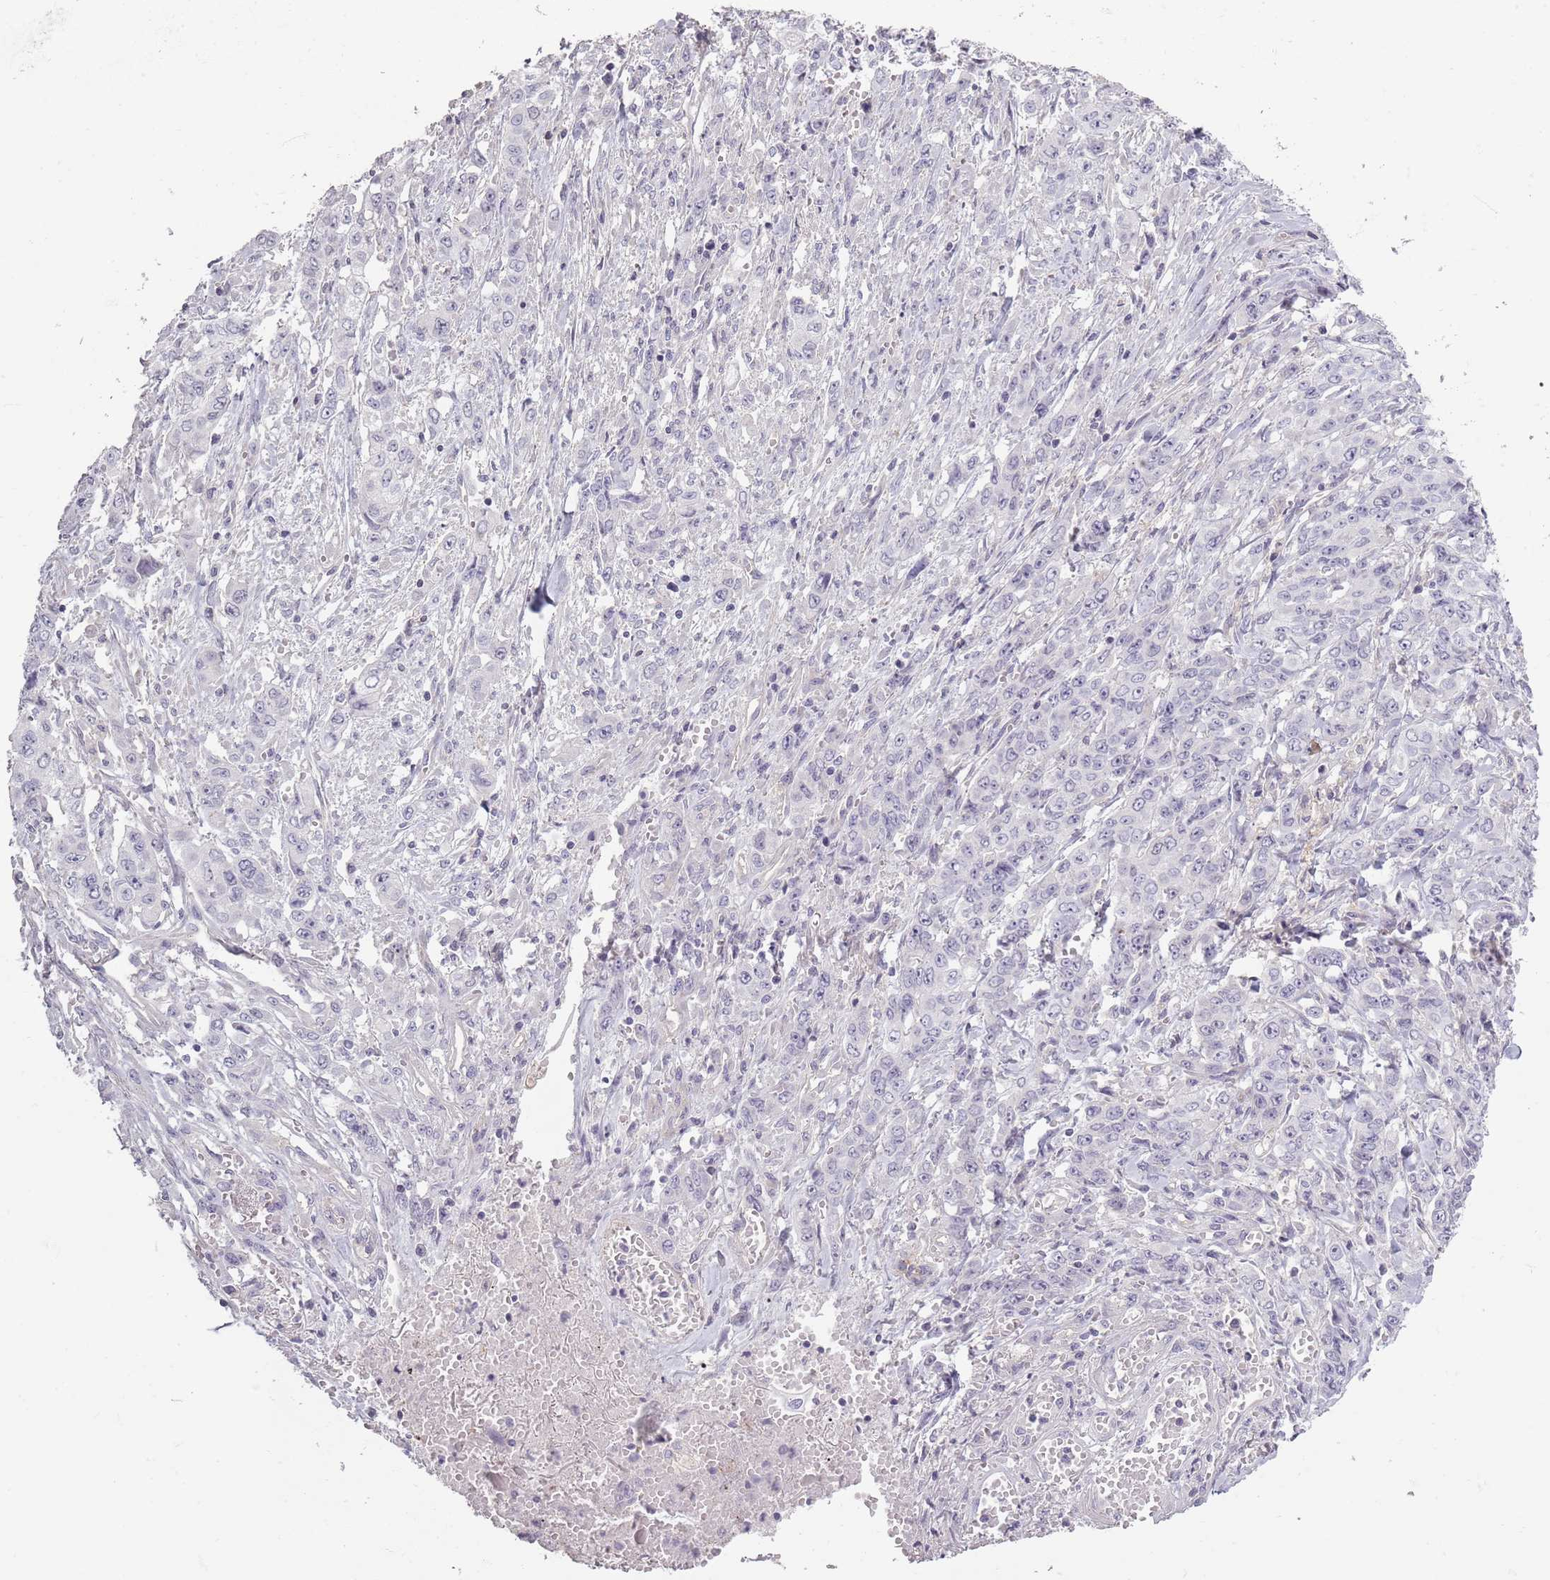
{"staining": {"intensity": "negative", "quantity": "none", "location": "none"}, "tissue": "stomach cancer", "cell_type": "Tumor cells", "image_type": "cancer", "snomed": [{"axis": "morphology", "description": "Normal tissue, NOS"}, {"axis": "morphology", "description": "Adenocarcinoma, NOS"}, {"axis": "topography", "description": "Stomach"}], "caption": "IHC image of neoplastic tissue: human stomach adenocarcinoma stained with DAB (3,3'-diaminobenzidine) exhibits no significant protein positivity in tumor cells.", "gene": "SYNGR3", "patient": {"sex": "female", "age": 64}}